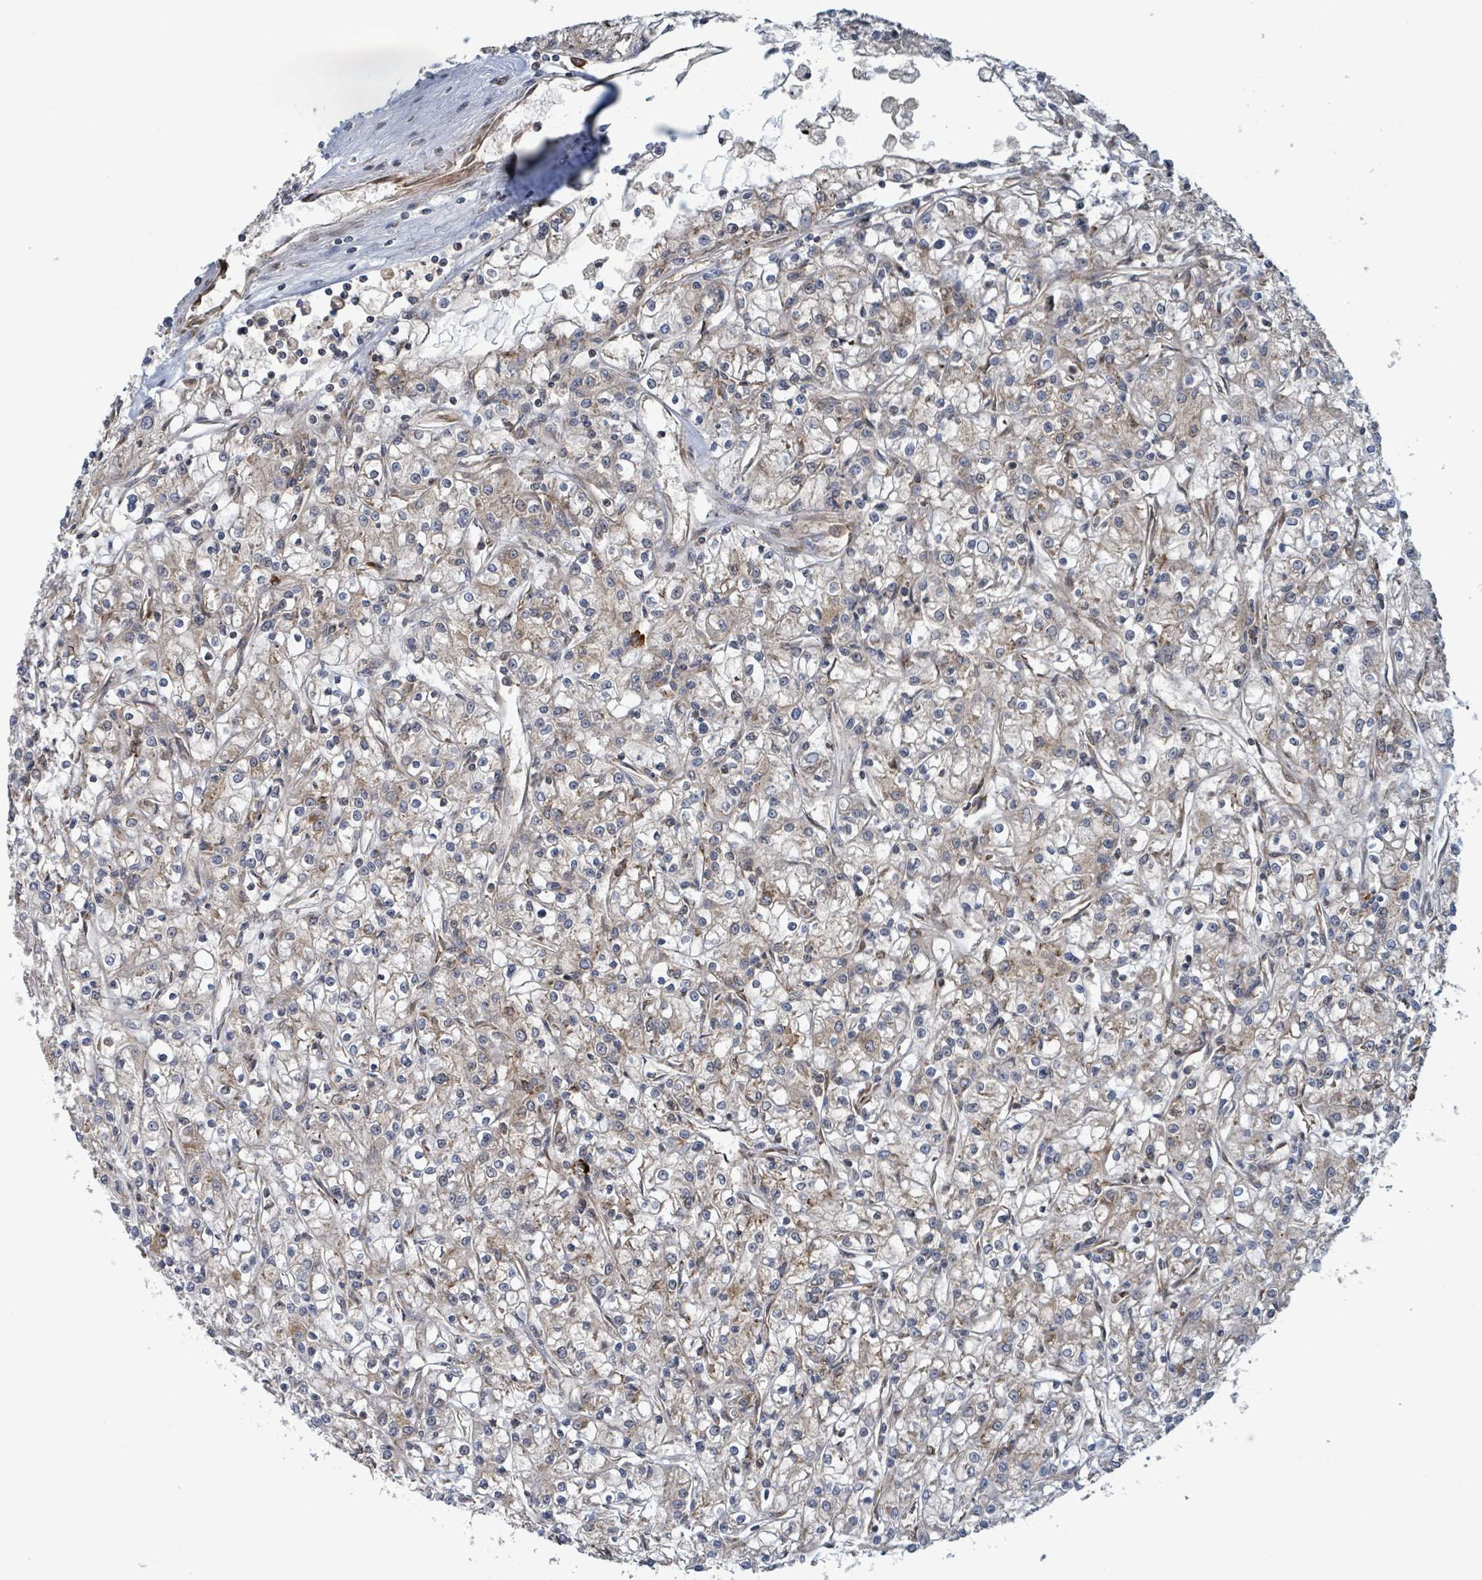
{"staining": {"intensity": "weak", "quantity": "<25%", "location": "cytoplasmic/membranous"}, "tissue": "renal cancer", "cell_type": "Tumor cells", "image_type": "cancer", "snomed": [{"axis": "morphology", "description": "Adenocarcinoma, NOS"}, {"axis": "topography", "description": "Kidney"}], "caption": "This is a histopathology image of immunohistochemistry (IHC) staining of renal cancer (adenocarcinoma), which shows no expression in tumor cells.", "gene": "OR51E1", "patient": {"sex": "female", "age": 59}}